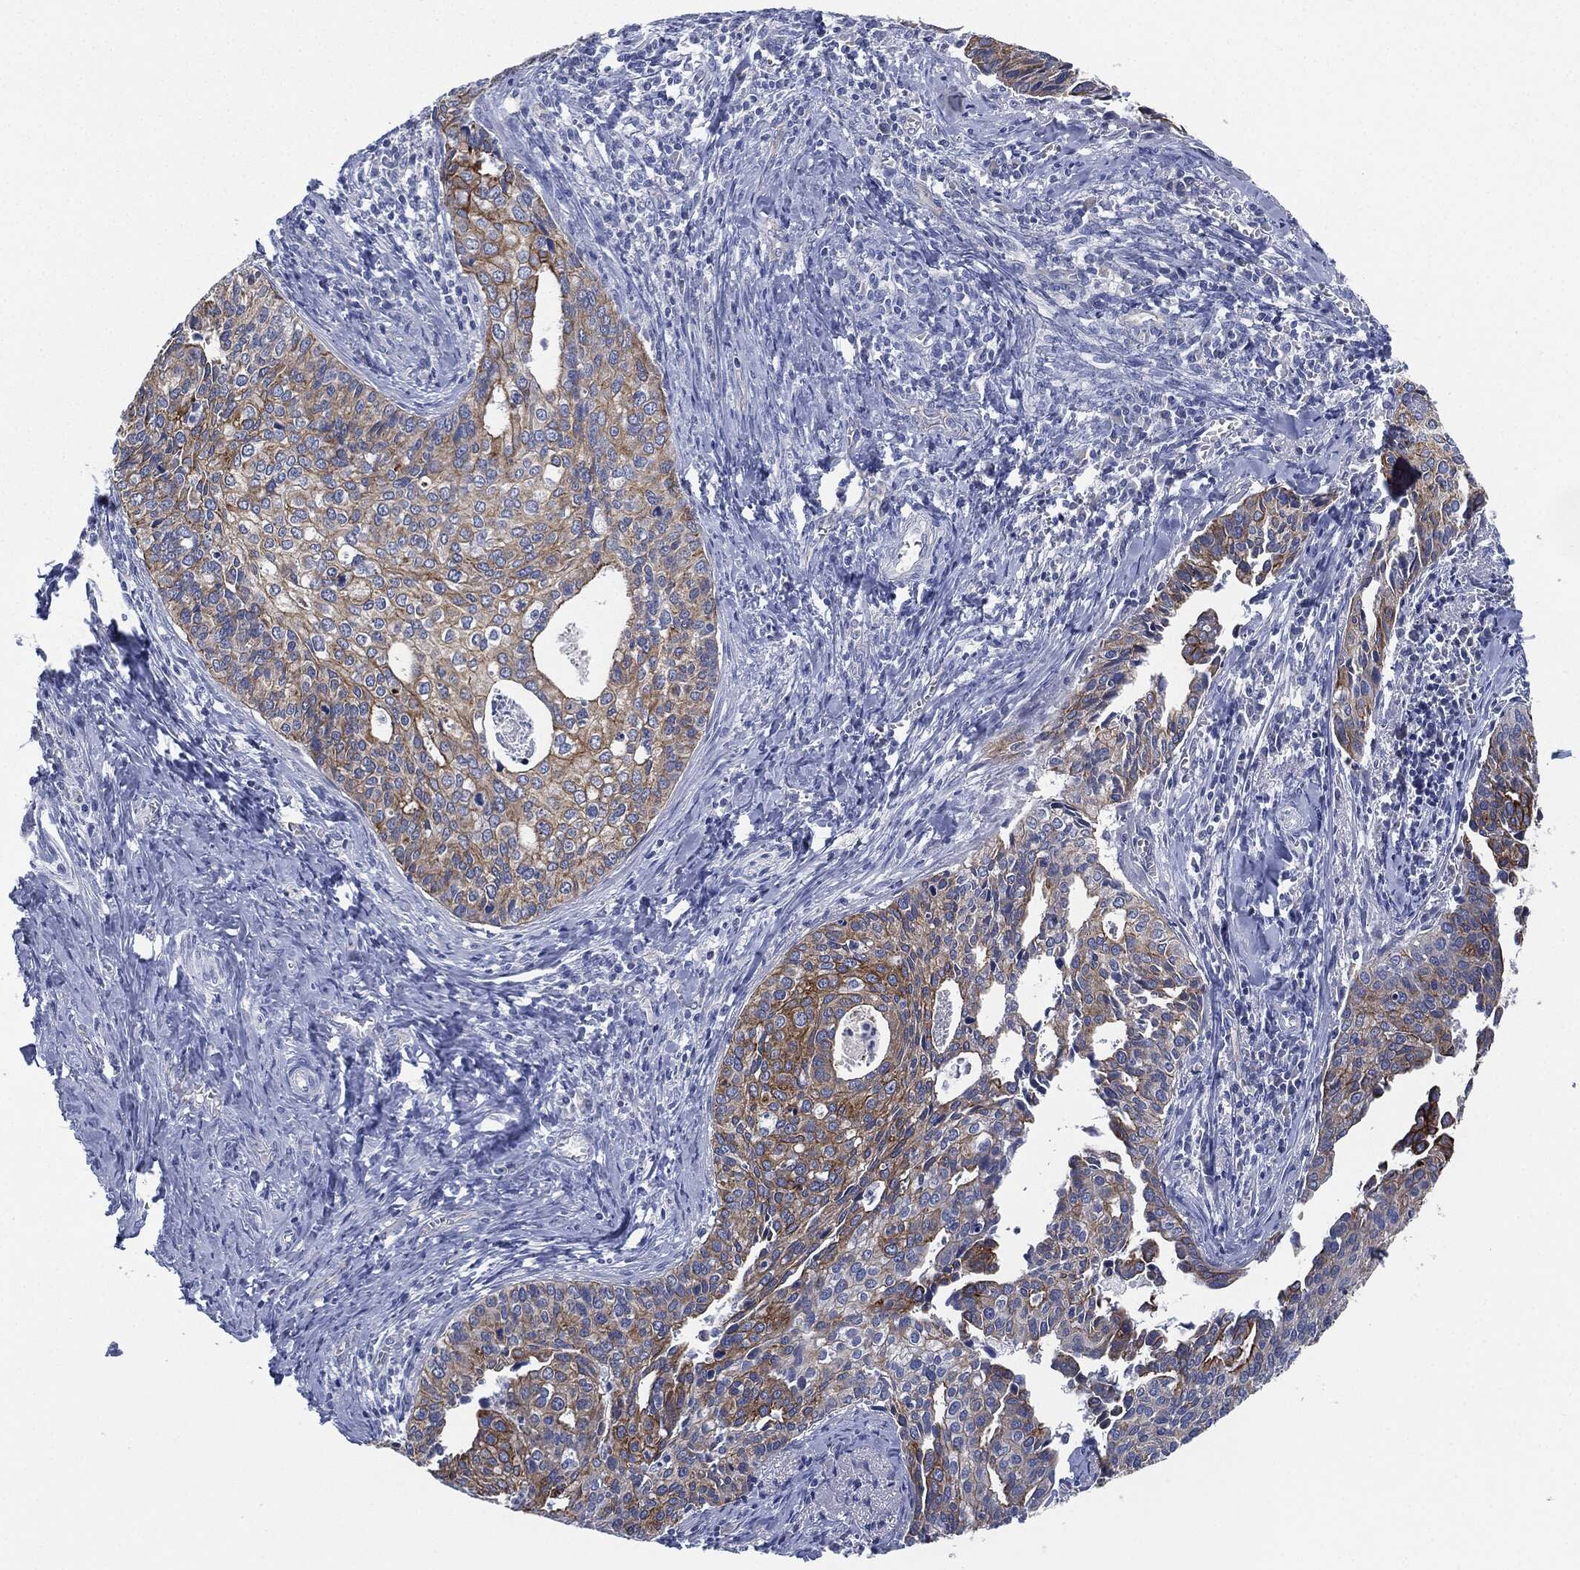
{"staining": {"intensity": "strong", "quantity": "25%-75%", "location": "cytoplasmic/membranous"}, "tissue": "cervical cancer", "cell_type": "Tumor cells", "image_type": "cancer", "snomed": [{"axis": "morphology", "description": "Squamous cell carcinoma, NOS"}, {"axis": "topography", "description": "Cervix"}], "caption": "The immunohistochemical stain highlights strong cytoplasmic/membranous expression in tumor cells of cervical cancer tissue.", "gene": "SHROOM2", "patient": {"sex": "female", "age": 29}}